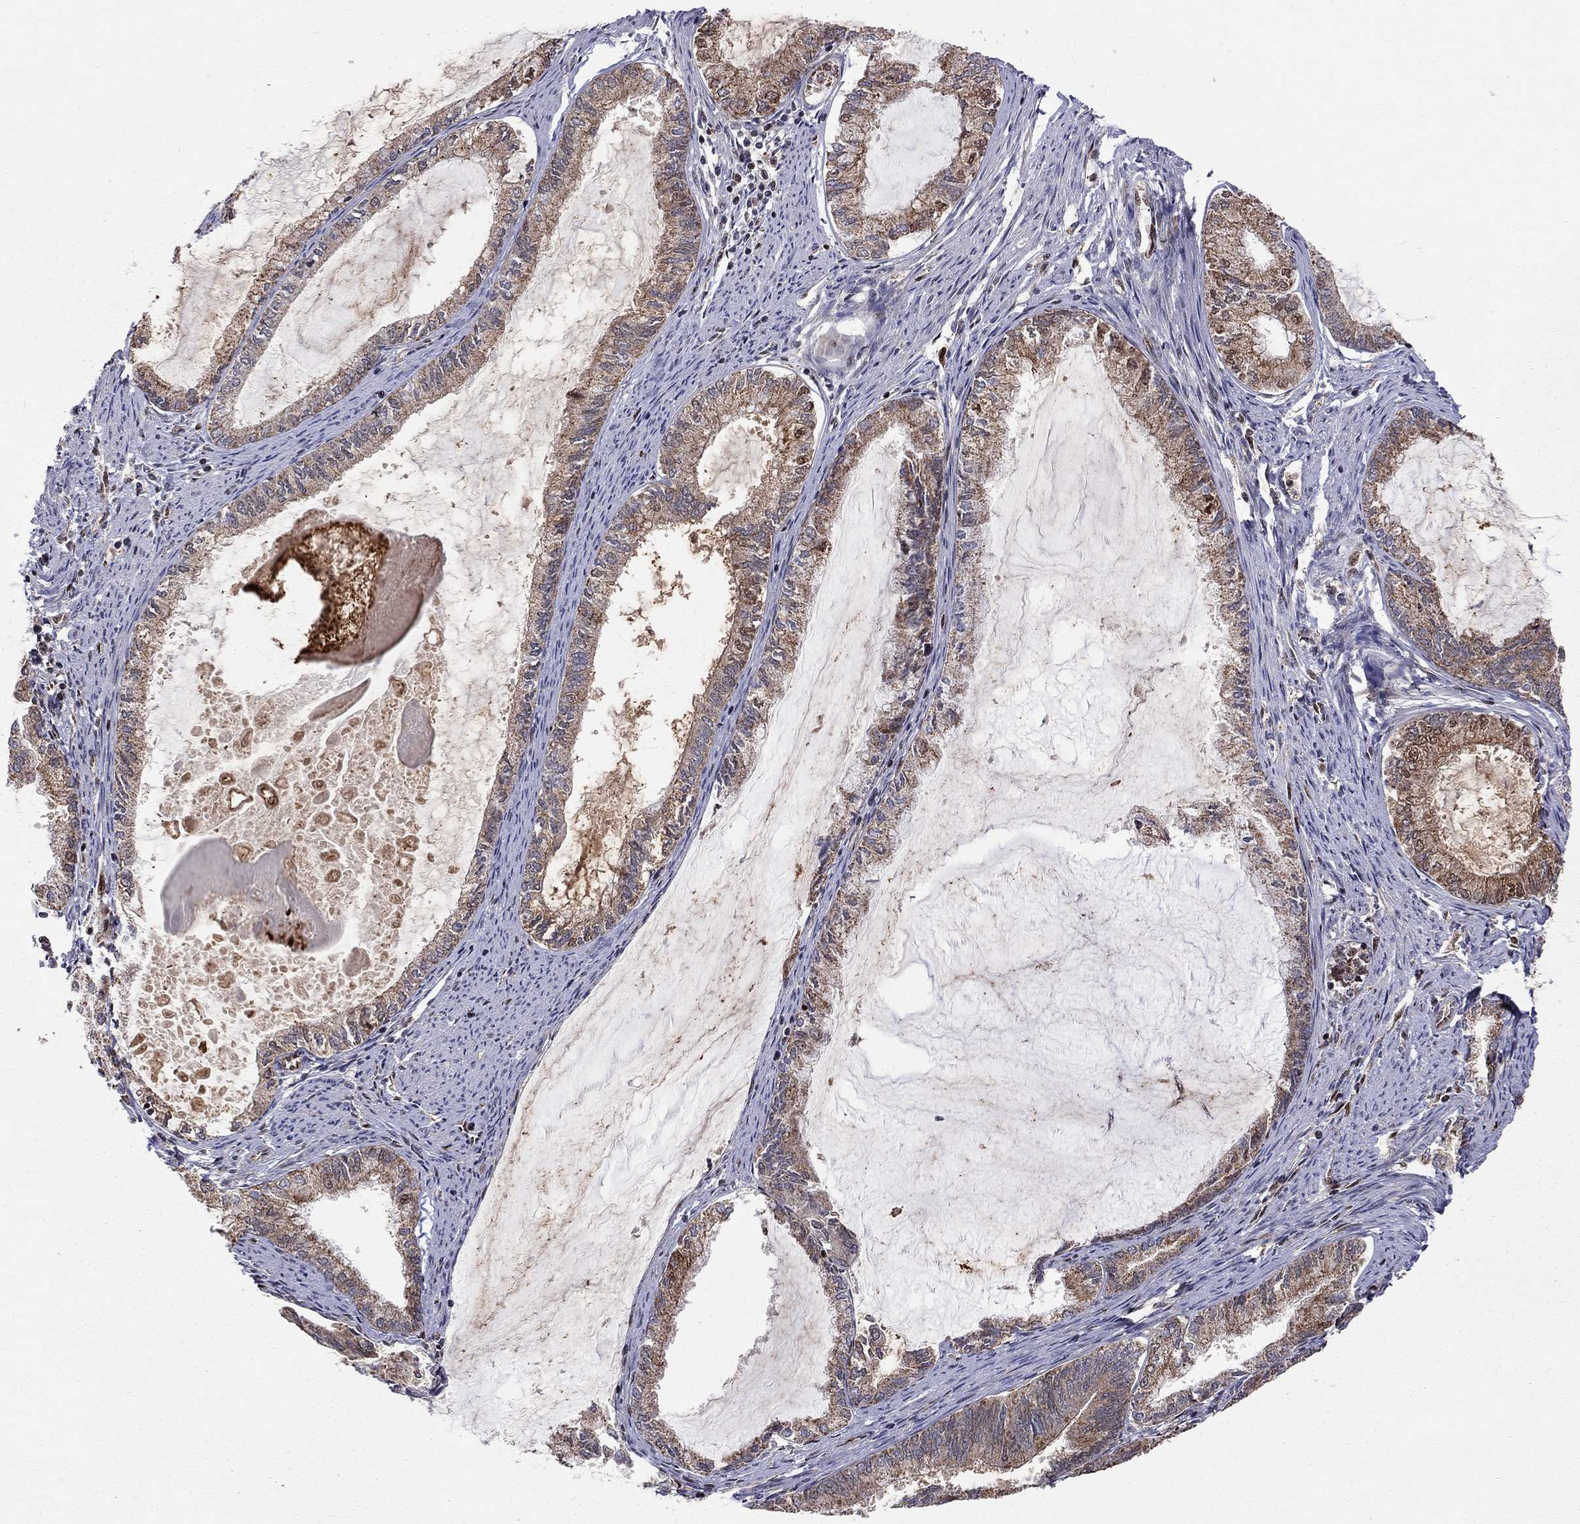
{"staining": {"intensity": "strong", "quantity": "25%-75%", "location": "cytoplasmic/membranous,nuclear"}, "tissue": "endometrial cancer", "cell_type": "Tumor cells", "image_type": "cancer", "snomed": [{"axis": "morphology", "description": "Adenocarcinoma, NOS"}, {"axis": "topography", "description": "Endometrium"}], "caption": "Endometrial adenocarcinoma tissue demonstrates strong cytoplasmic/membranous and nuclear staining in about 25%-75% of tumor cells", "gene": "ELOB", "patient": {"sex": "female", "age": 86}}